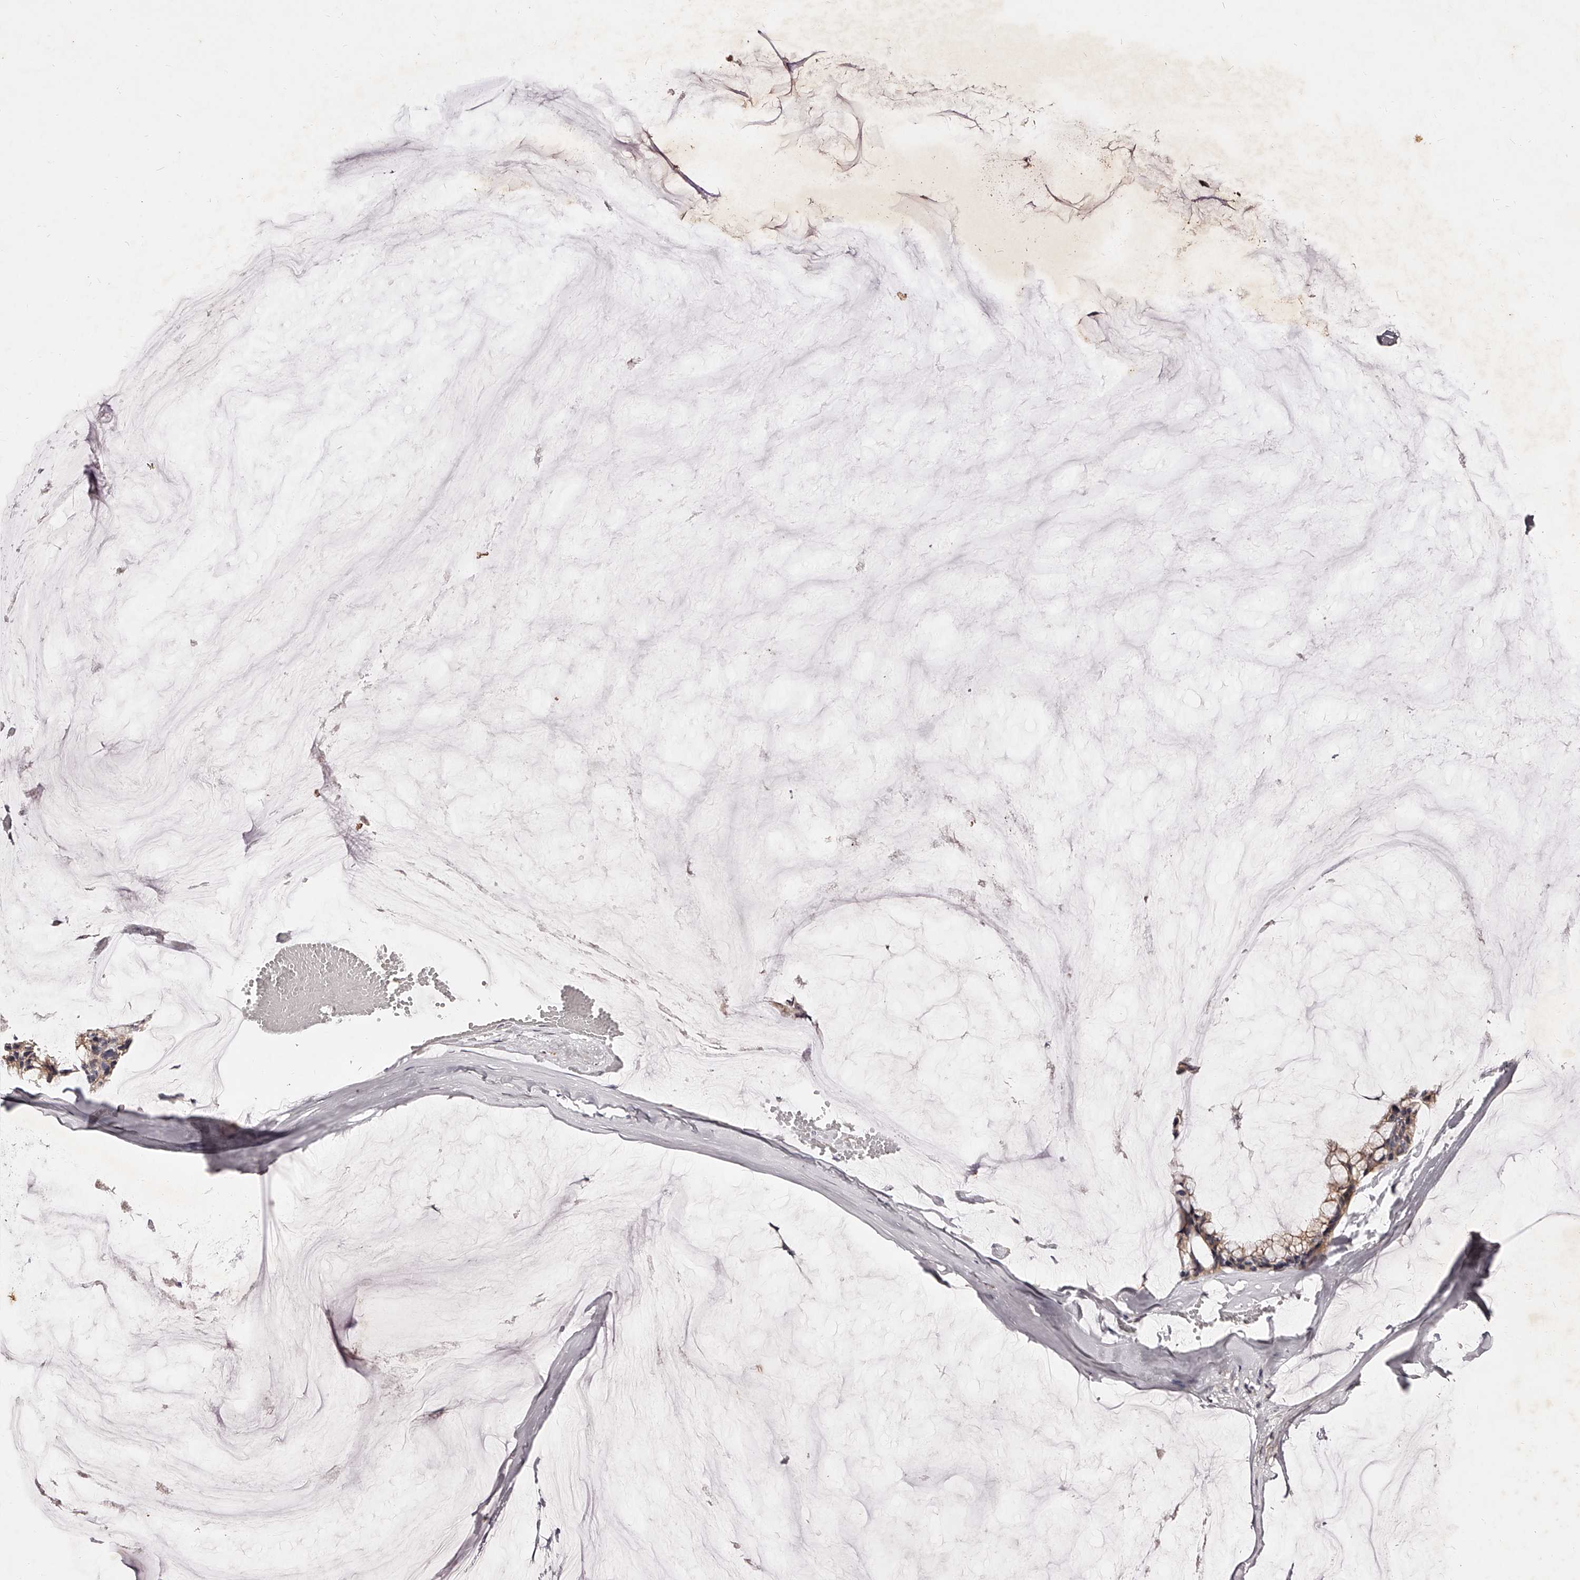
{"staining": {"intensity": "weak", "quantity": ">75%", "location": "cytoplasmic/membranous"}, "tissue": "ovarian cancer", "cell_type": "Tumor cells", "image_type": "cancer", "snomed": [{"axis": "morphology", "description": "Cystadenocarcinoma, mucinous, NOS"}, {"axis": "topography", "description": "Ovary"}], "caption": "DAB (3,3'-diaminobenzidine) immunohistochemical staining of human ovarian mucinous cystadenocarcinoma displays weak cytoplasmic/membranous protein positivity in approximately >75% of tumor cells.", "gene": "PHACTR1", "patient": {"sex": "female", "age": 39}}